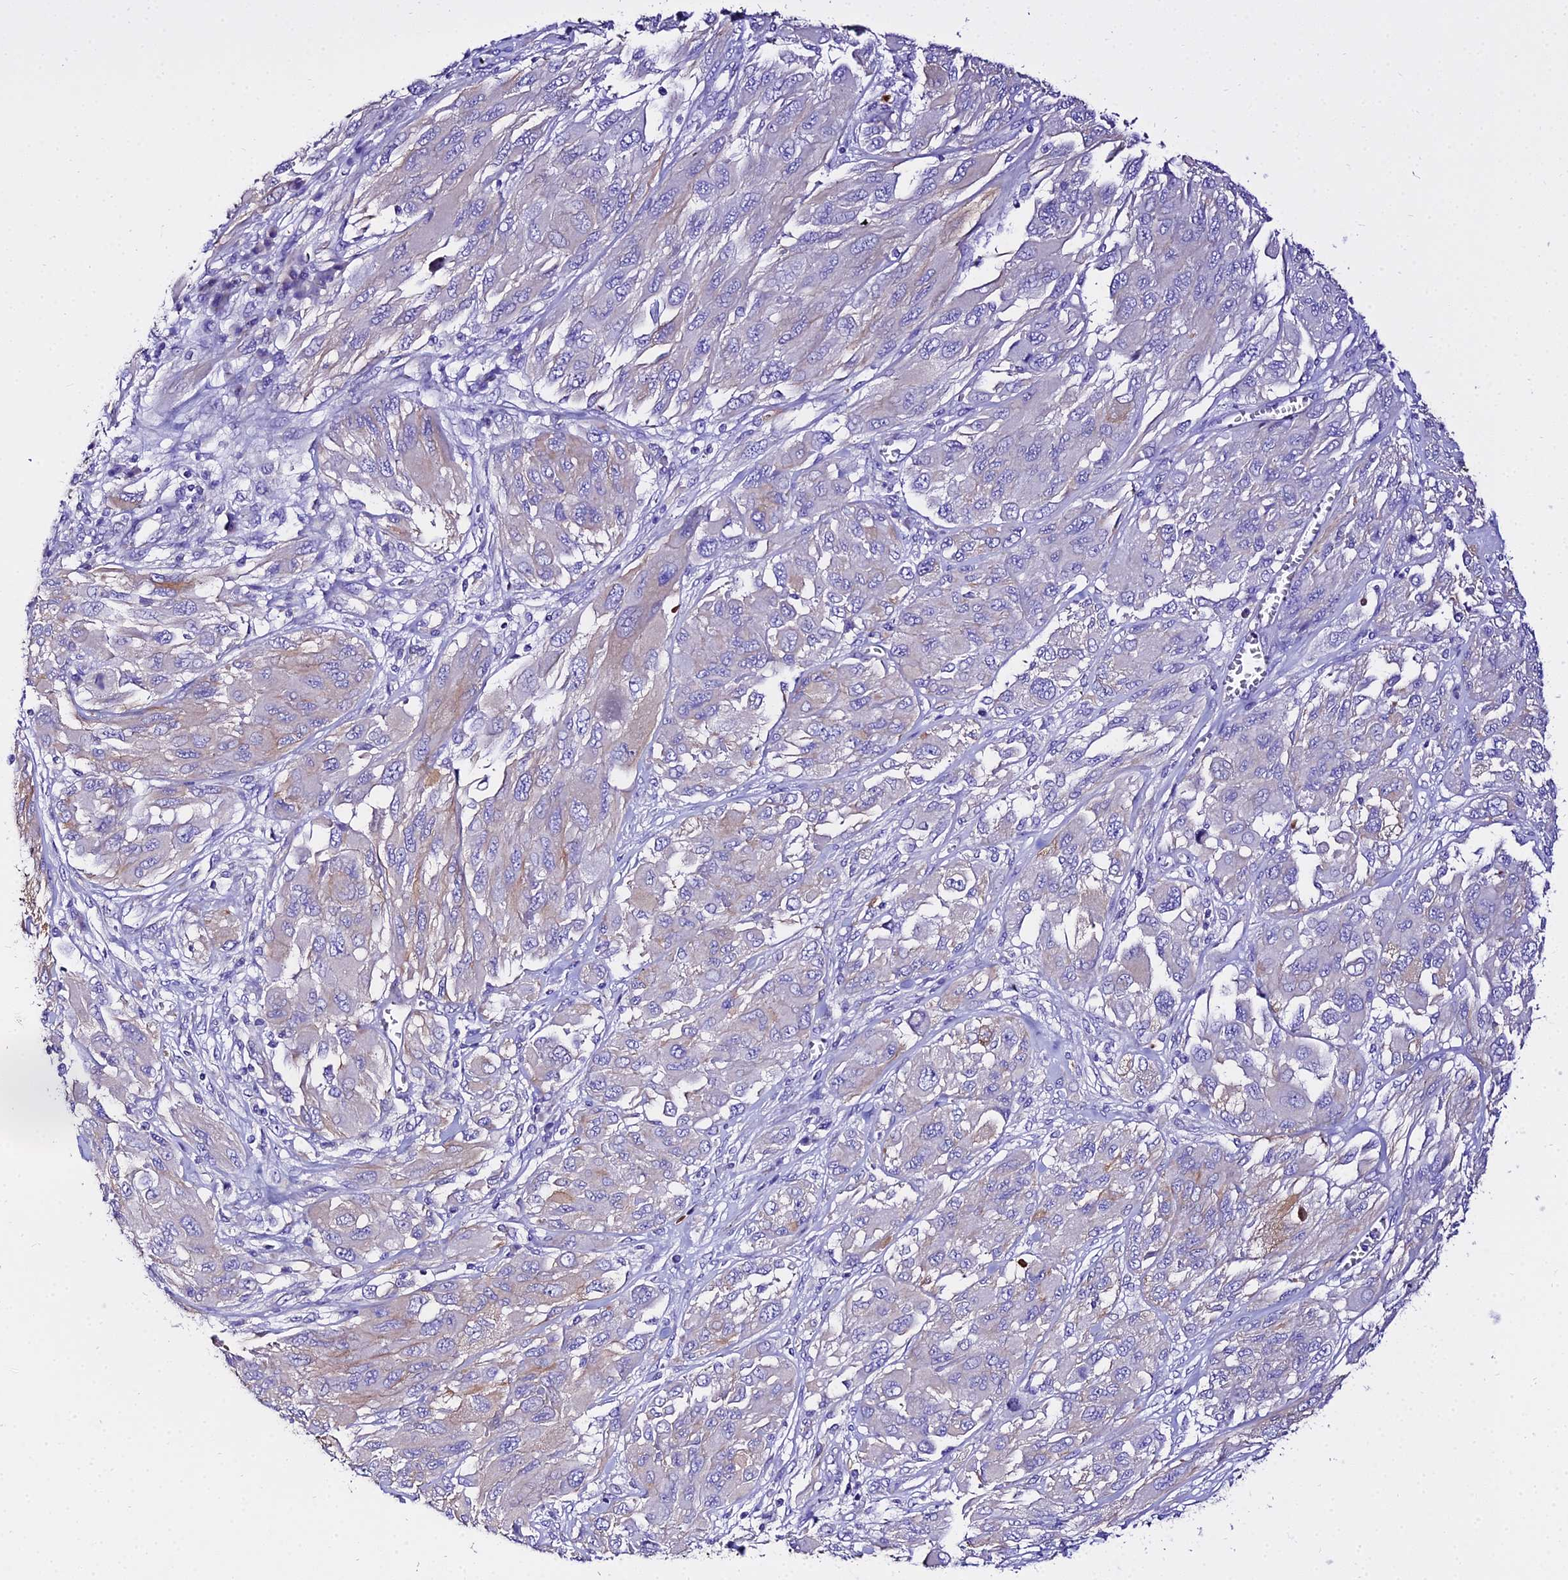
{"staining": {"intensity": "negative", "quantity": "none", "location": "none"}, "tissue": "melanoma", "cell_type": "Tumor cells", "image_type": "cancer", "snomed": [{"axis": "morphology", "description": "Malignant melanoma, NOS"}, {"axis": "topography", "description": "Skin"}], "caption": "An image of human melanoma is negative for staining in tumor cells.", "gene": "TUBA3D", "patient": {"sex": "female", "age": 91}}